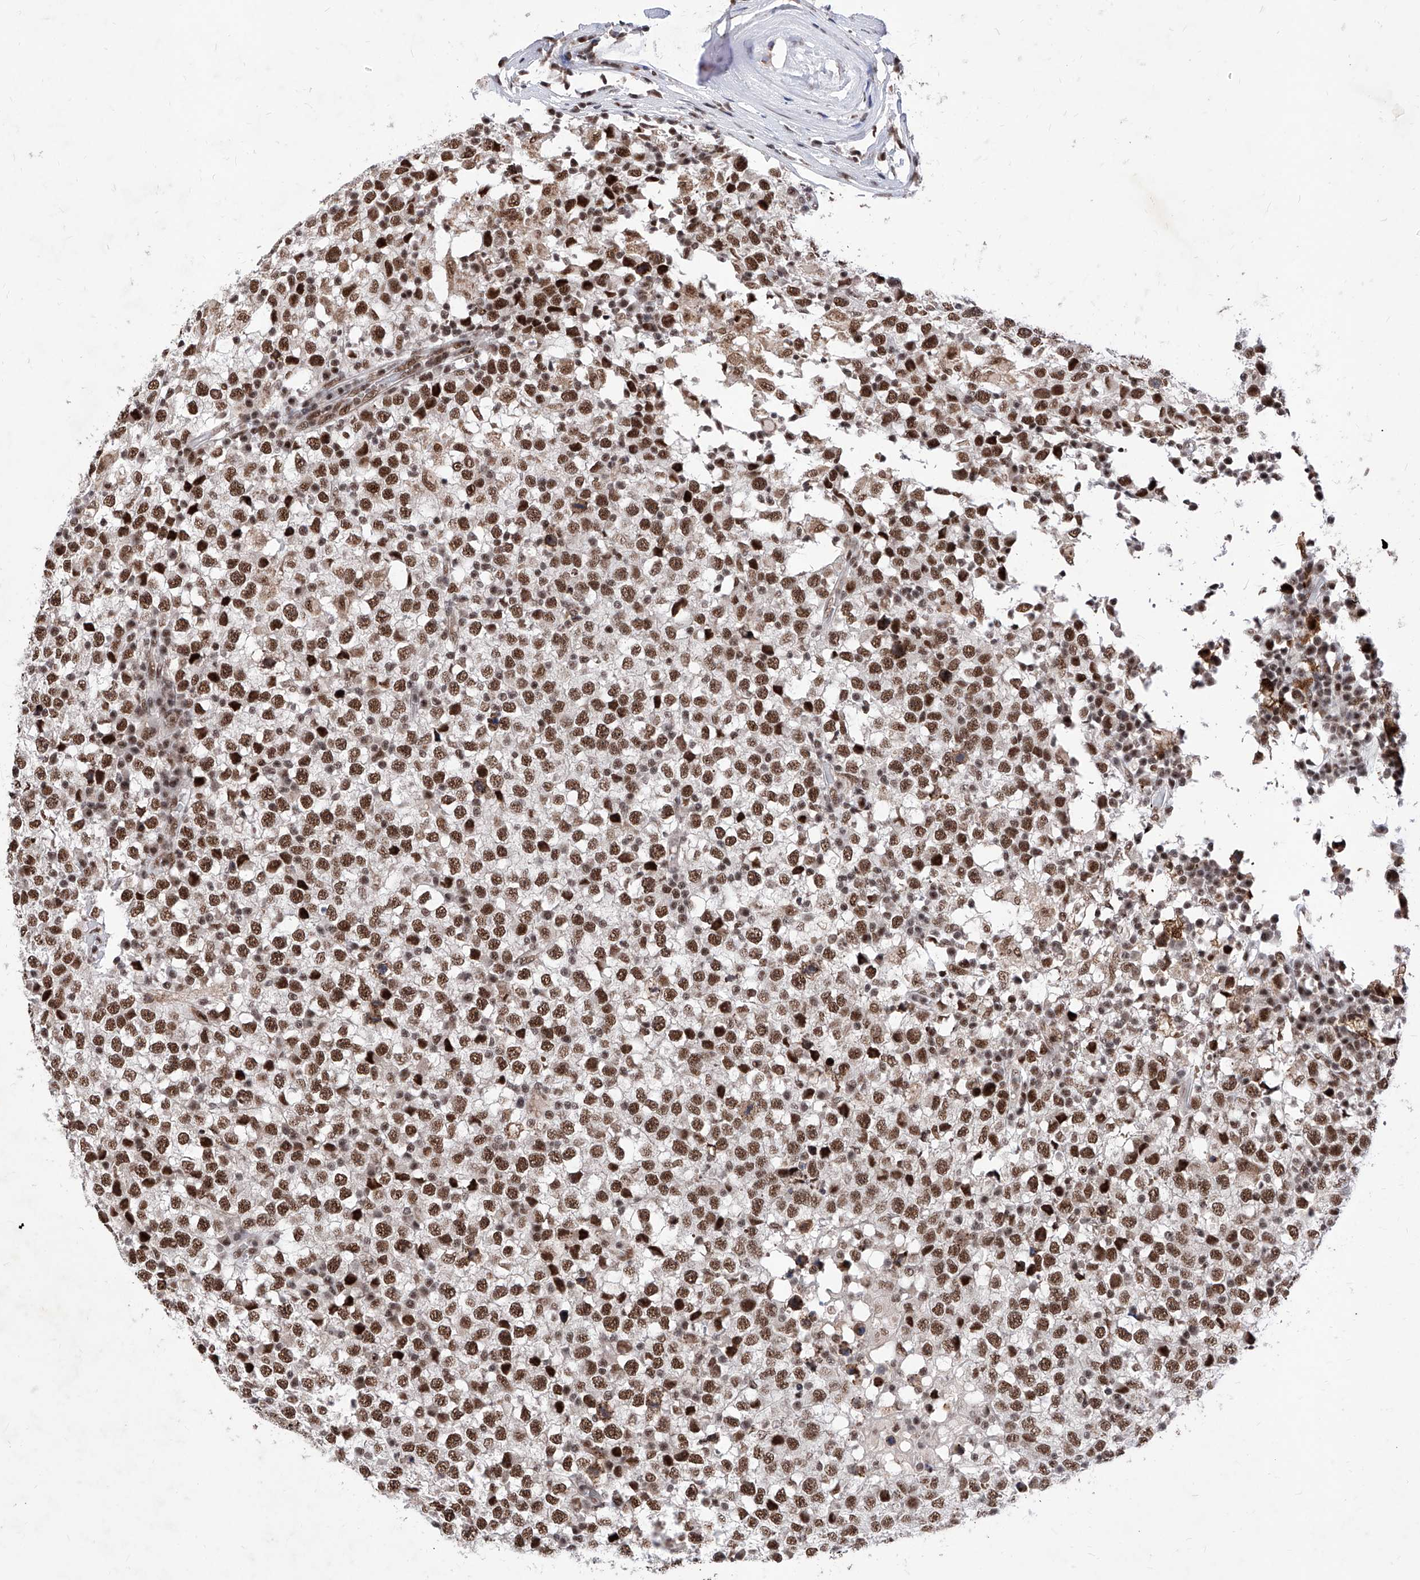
{"staining": {"intensity": "strong", "quantity": ">75%", "location": "nuclear"}, "tissue": "testis cancer", "cell_type": "Tumor cells", "image_type": "cancer", "snomed": [{"axis": "morphology", "description": "Seminoma, NOS"}, {"axis": "topography", "description": "Testis"}], "caption": "Protein staining reveals strong nuclear staining in about >75% of tumor cells in seminoma (testis). The staining was performed using DAB (3,3'-diaminobenzidine) to visualize the protein expression in brown, while the nuclei were stained in blue with hematoxylin (Magnification: 20x).", "gene": "PHF5A", "patient": {"sex": "male", "age": 65}}